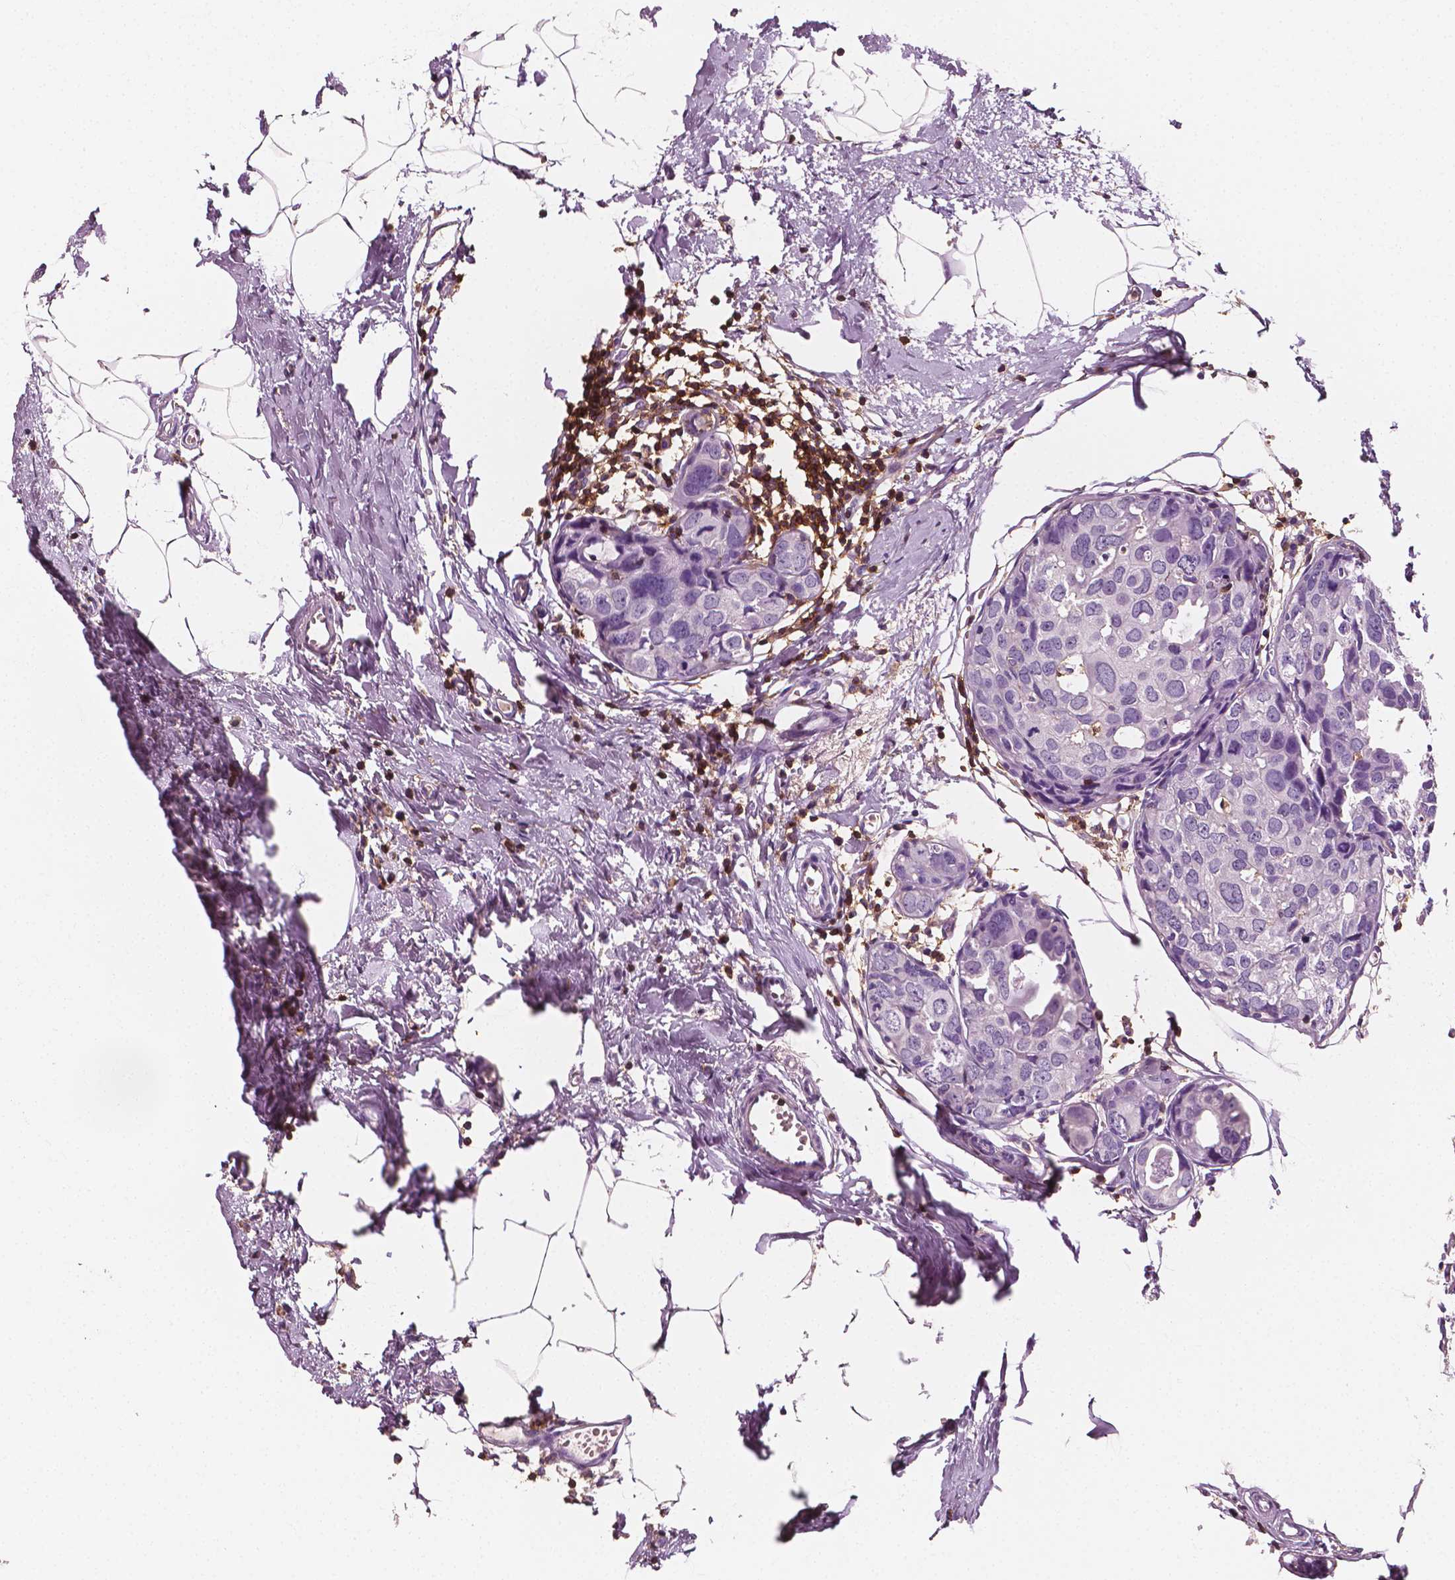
{"staining": {"intensity": "negative", "quantity": "none", "location": "none"}, "tissue": "breast cancer", "cell_type": "Tumor cells", "image_type": "cancer", "snomed": [{"axis": "morphology", "description": "Duct carcinoma"}, {"axis": "topography", "description": "Breast"}], "caption": "There is no significant positivity in tumor cells of invasive ductal carcinoma (breast).", "gene": "PTPRC", "patient": {"sex": "female", "age": 38}}